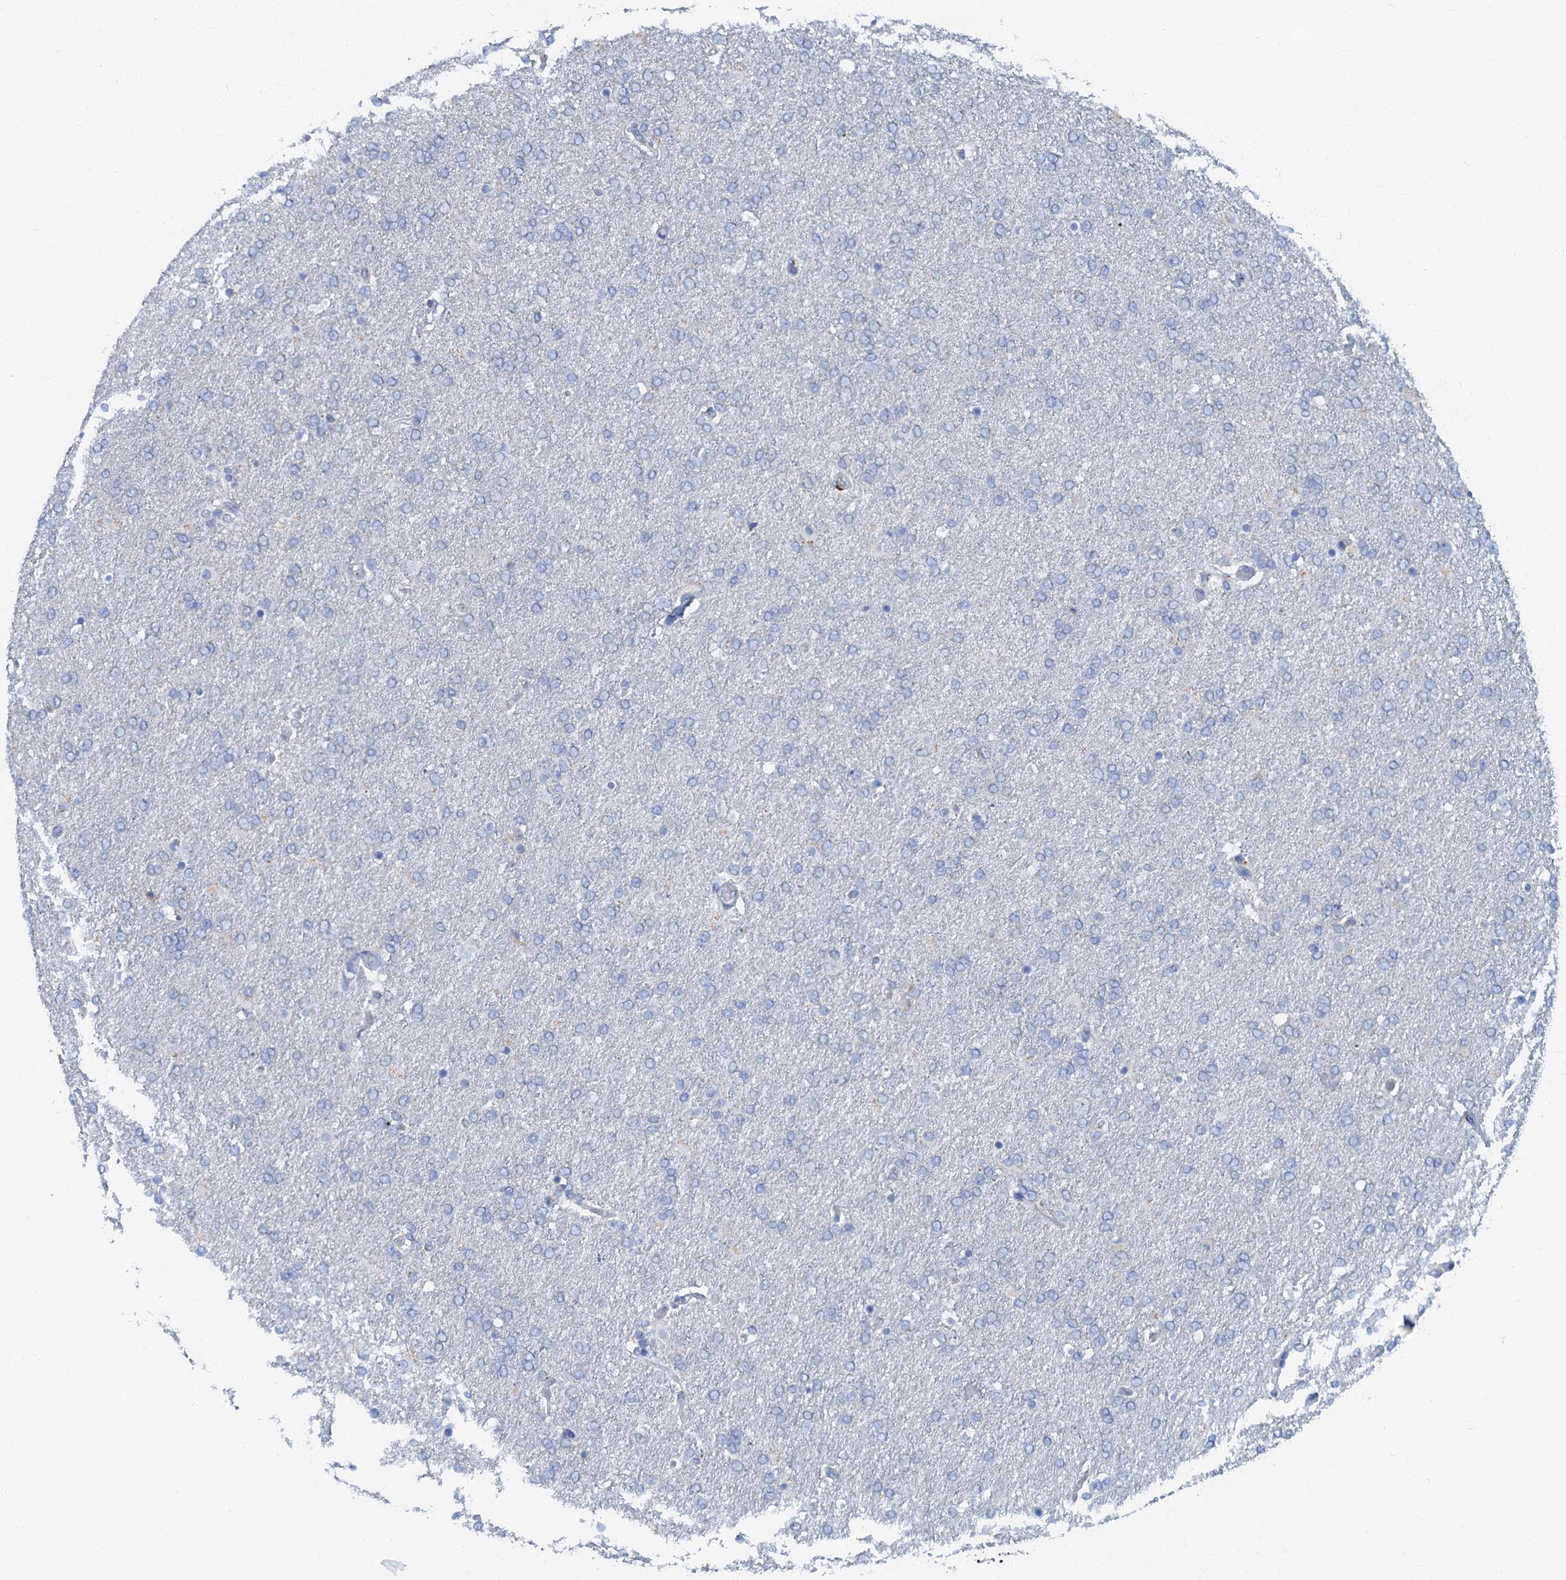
{"staining": {"intensity": "negative", "quantity": "none", "location": "none"}, "tissue": "glioma", "cell_type": "Tumor cells", "image_type": "cancer", "snomed": [{"axis": "morphology", "description": "Glioma, malignant, High grade"}, {"axis": "topography", "description": "Brain"}], "caption": "Tumor cells show no significant staining in glioma.", "gene": "LYPD3", "patient": {"sex": "male", "age": 72}}